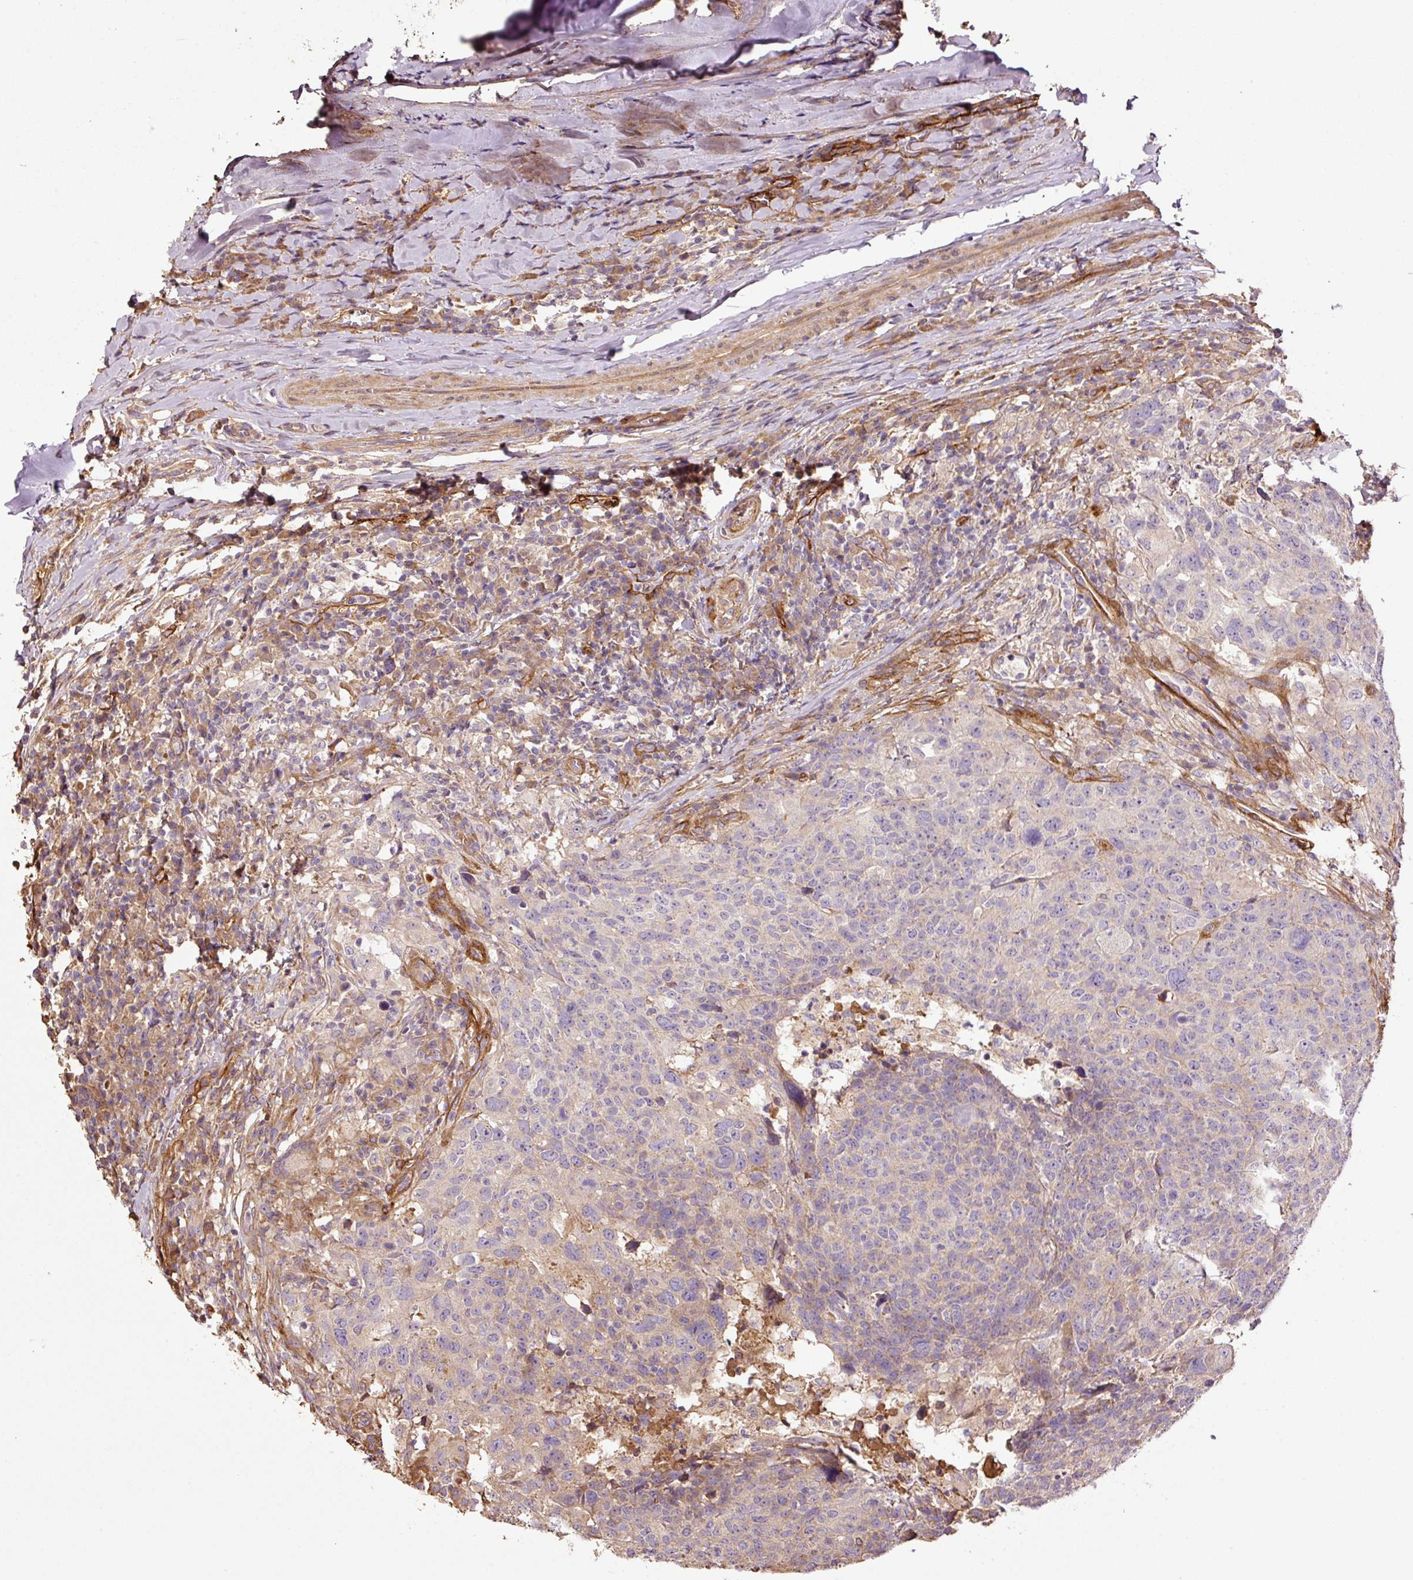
{"staining": {"intensity": "negative", "quantity": "none", "location": "none"}, "tissue": "head and neck cancer", "cell_type": "Tumor cells", "image_type": "cancer", "snomed": [{"axis": "morphology", "description": "Normal tissue, NOS"}, {"axis": "morphology", "description": "Squamous cell carcinoma, NOS"}, {"axis": "topography", "description": "Skeletal muscle"}, {"axis": "topography", "description": "Vascular tissue"}, {"axis": "topography", "description": "Peripheral nerve tissue"}, {"axis": "topography", "description": "Head-Neck"}], "caption": "Protein analysis of head and neck cancer displays no significant expression in tumor cells.", "gene": "NID2", "patient": {"sex": "male", "age": 66}}